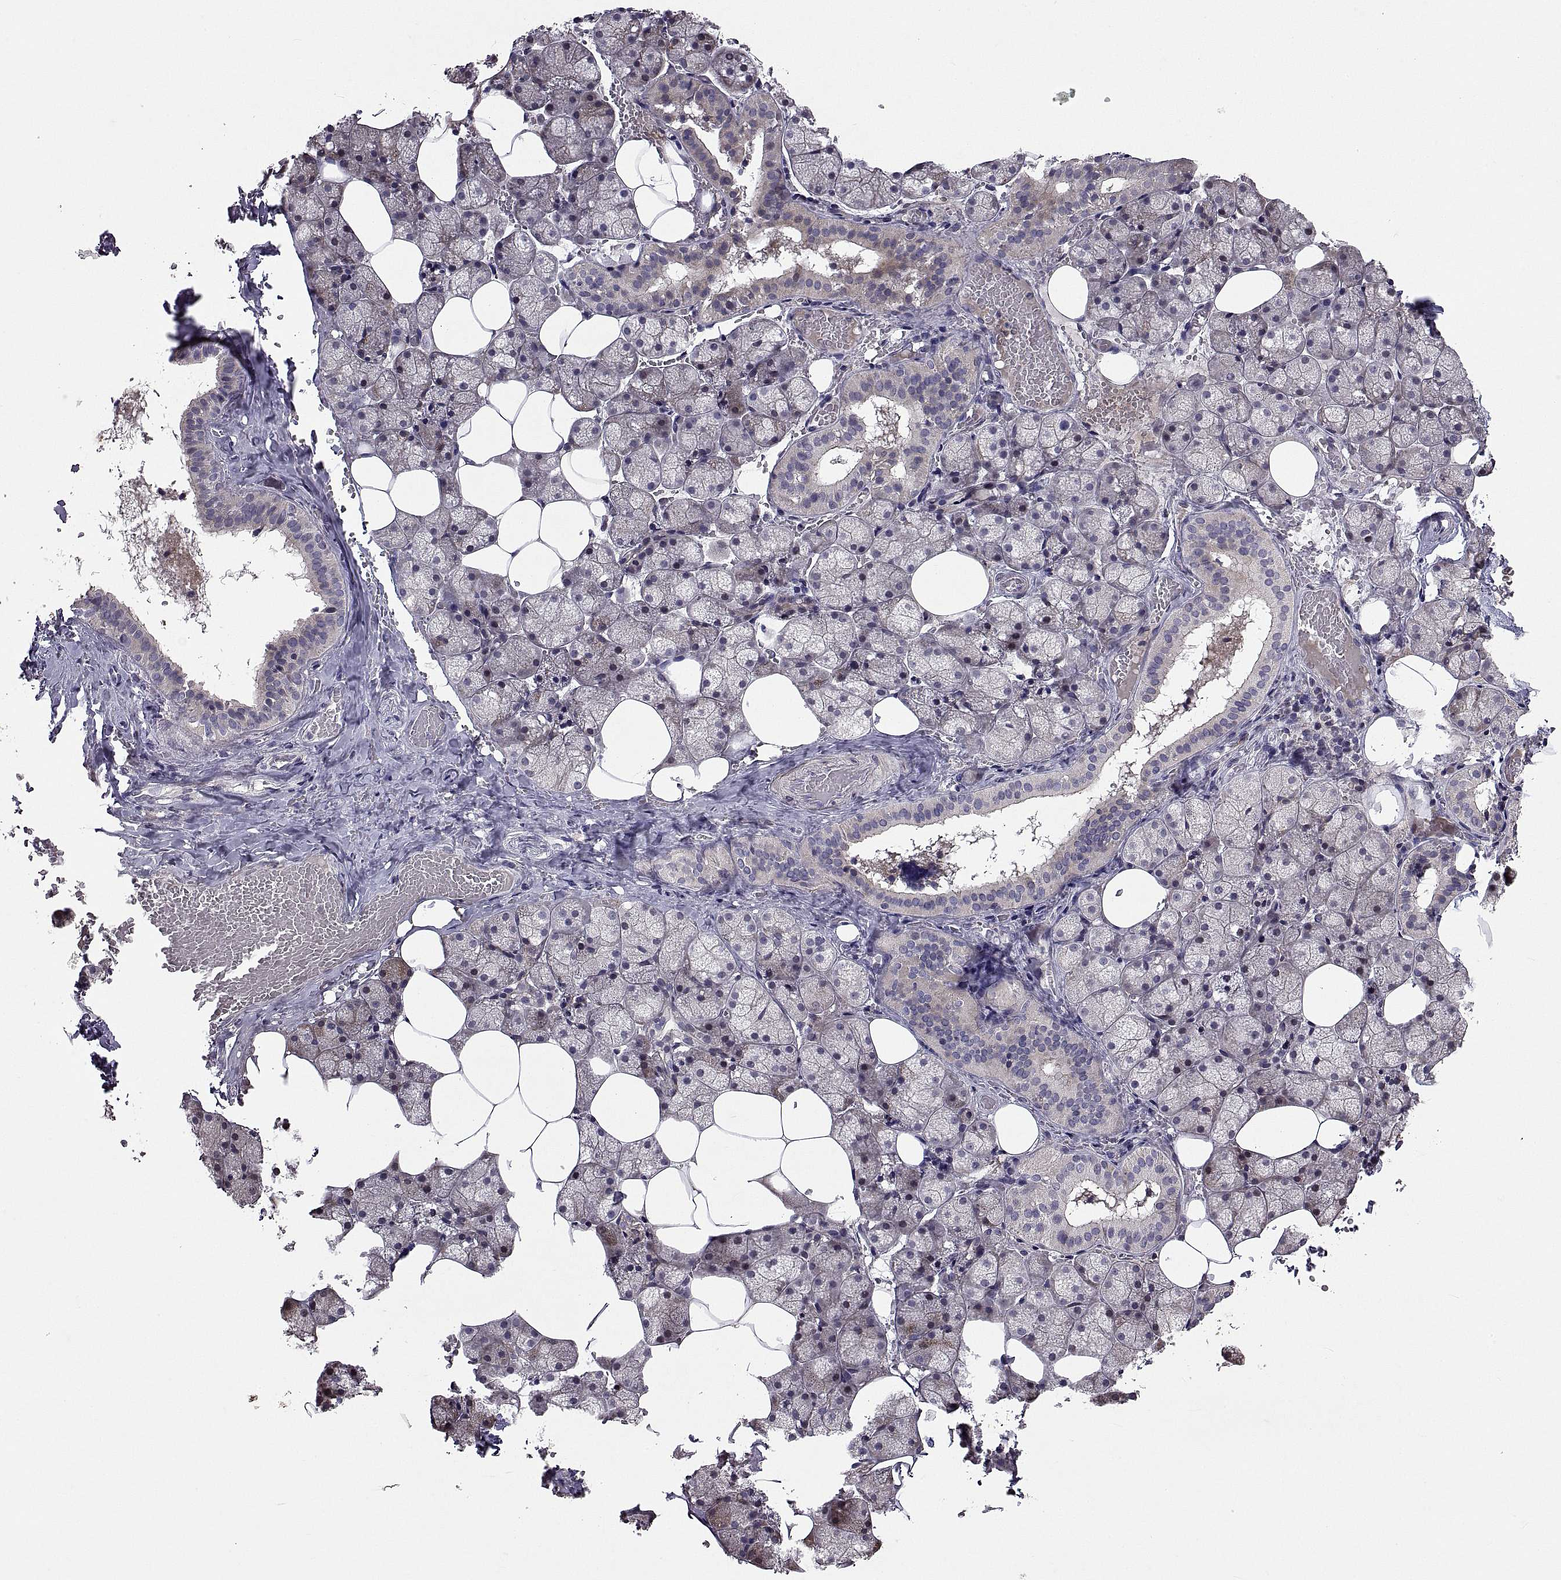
{"staining": {"intensity": "weak", "quantity": "<25%", "location": "cytoplasmic/membranous"}, "tissue": "salivary gland", "cell_type": "Glandular cells", "image_type": "normal", "snomed": [{"axis": "morphology", "description": "Normal tissue, NOS"}, {"axis": "topography", "description": "Salivary gland"}], "caption": "This is an IHC image of normal human salivary gland. There is no positivity in glandular cells.", "gene": "NPTX2", "patient": {"sex": "male", "age": 38}}